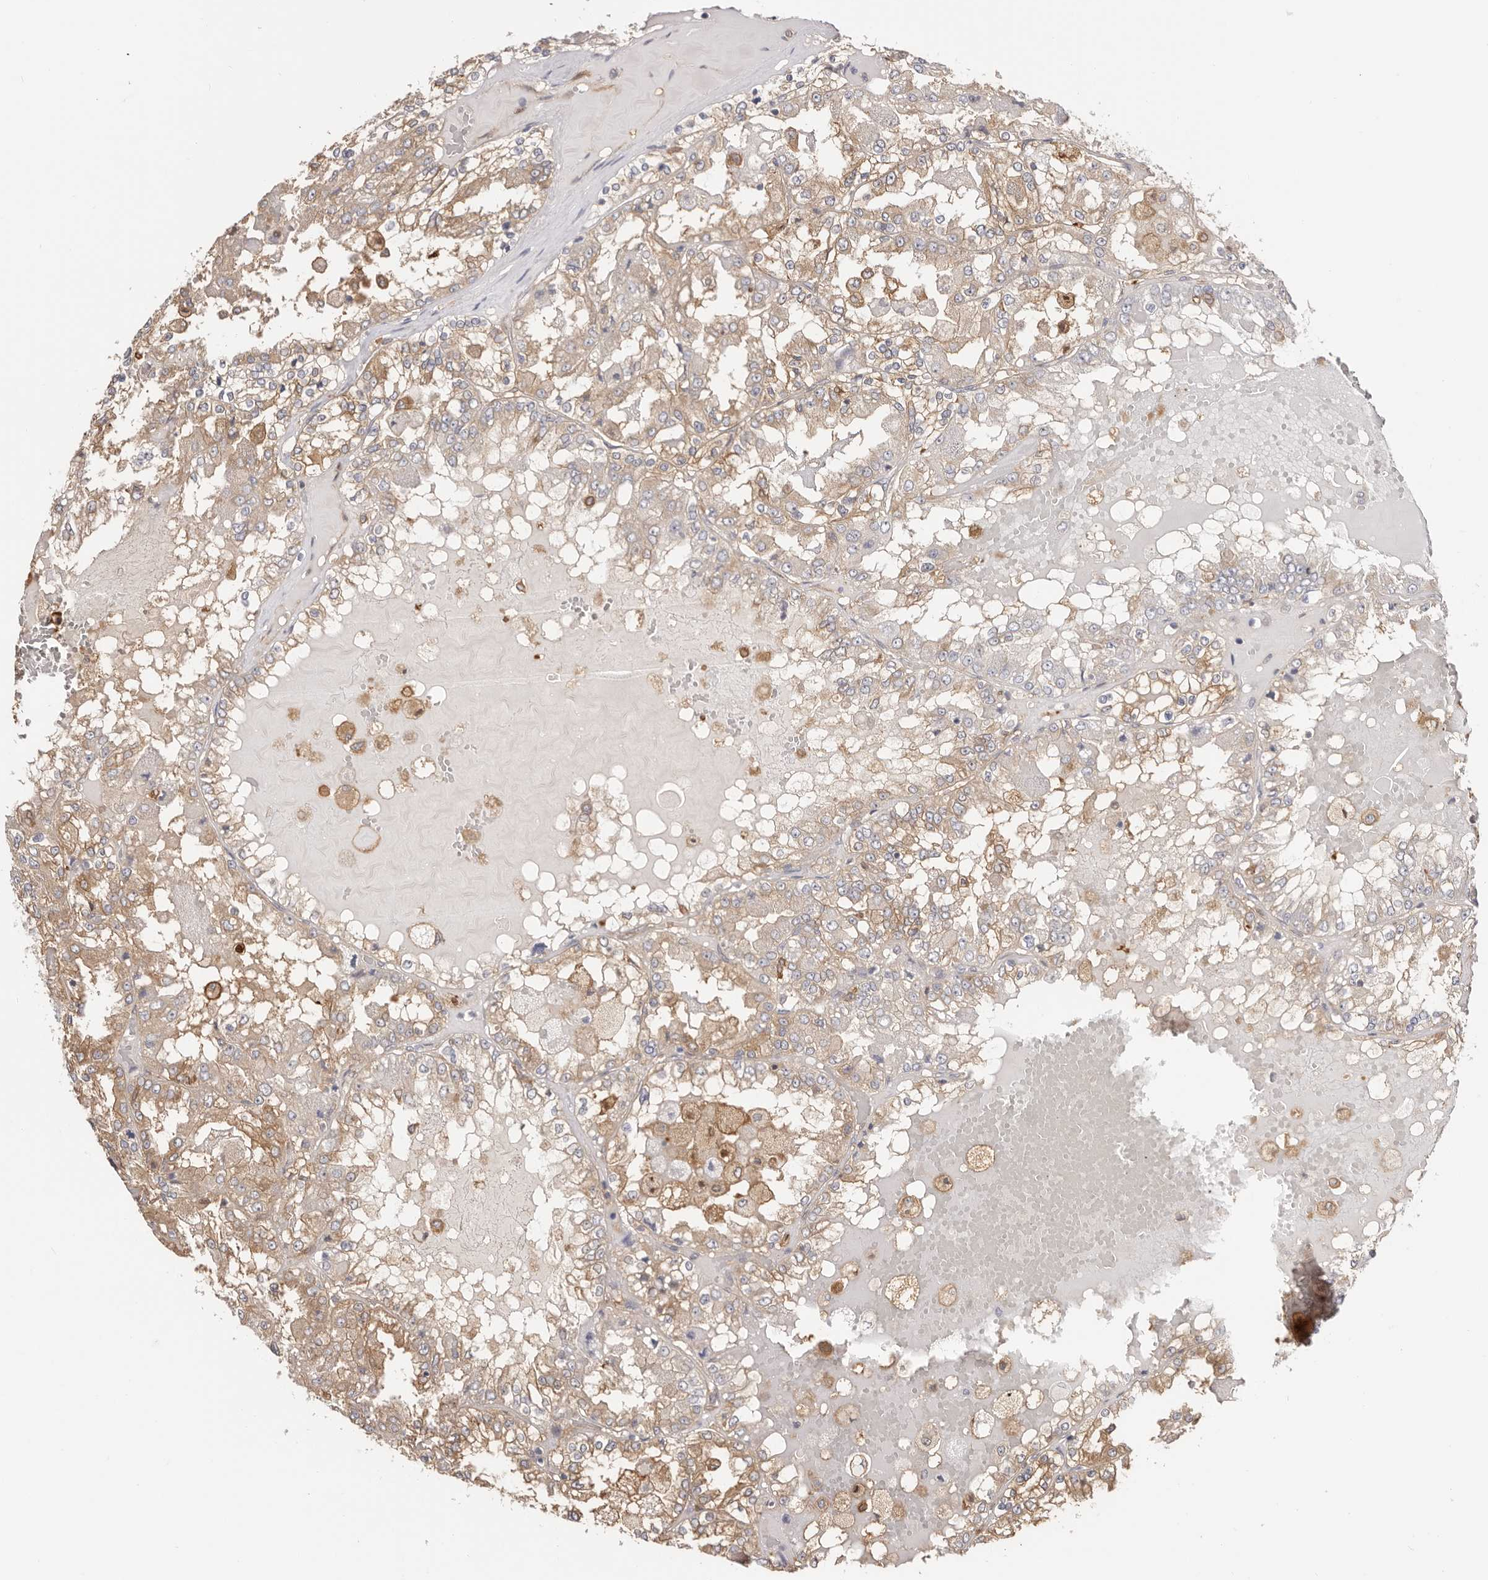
{"staining": {"intensity": "moderate", "quantity": ">75%", "location": "cytoplasmic/membranous"}, "tissue": "renal cancer", "cell_type": "Tumor cells", "image_type": "cancer", "snomed": [{"axis": "morphology", "description": "Adenocarcinoma, NOS"}, {"axis": "topography", "description": "Kidney"}], "caption": "Tumor cells reveal medium levels of moderate cytoplasmic/membranous staining in about >75% of cells in human renal cancer (adenocarcinoma). The protein is shown in brown color, while the nuclei are stained blue.", "gene": "LAP3", "patient": {"sex": "female", "age": 56}}